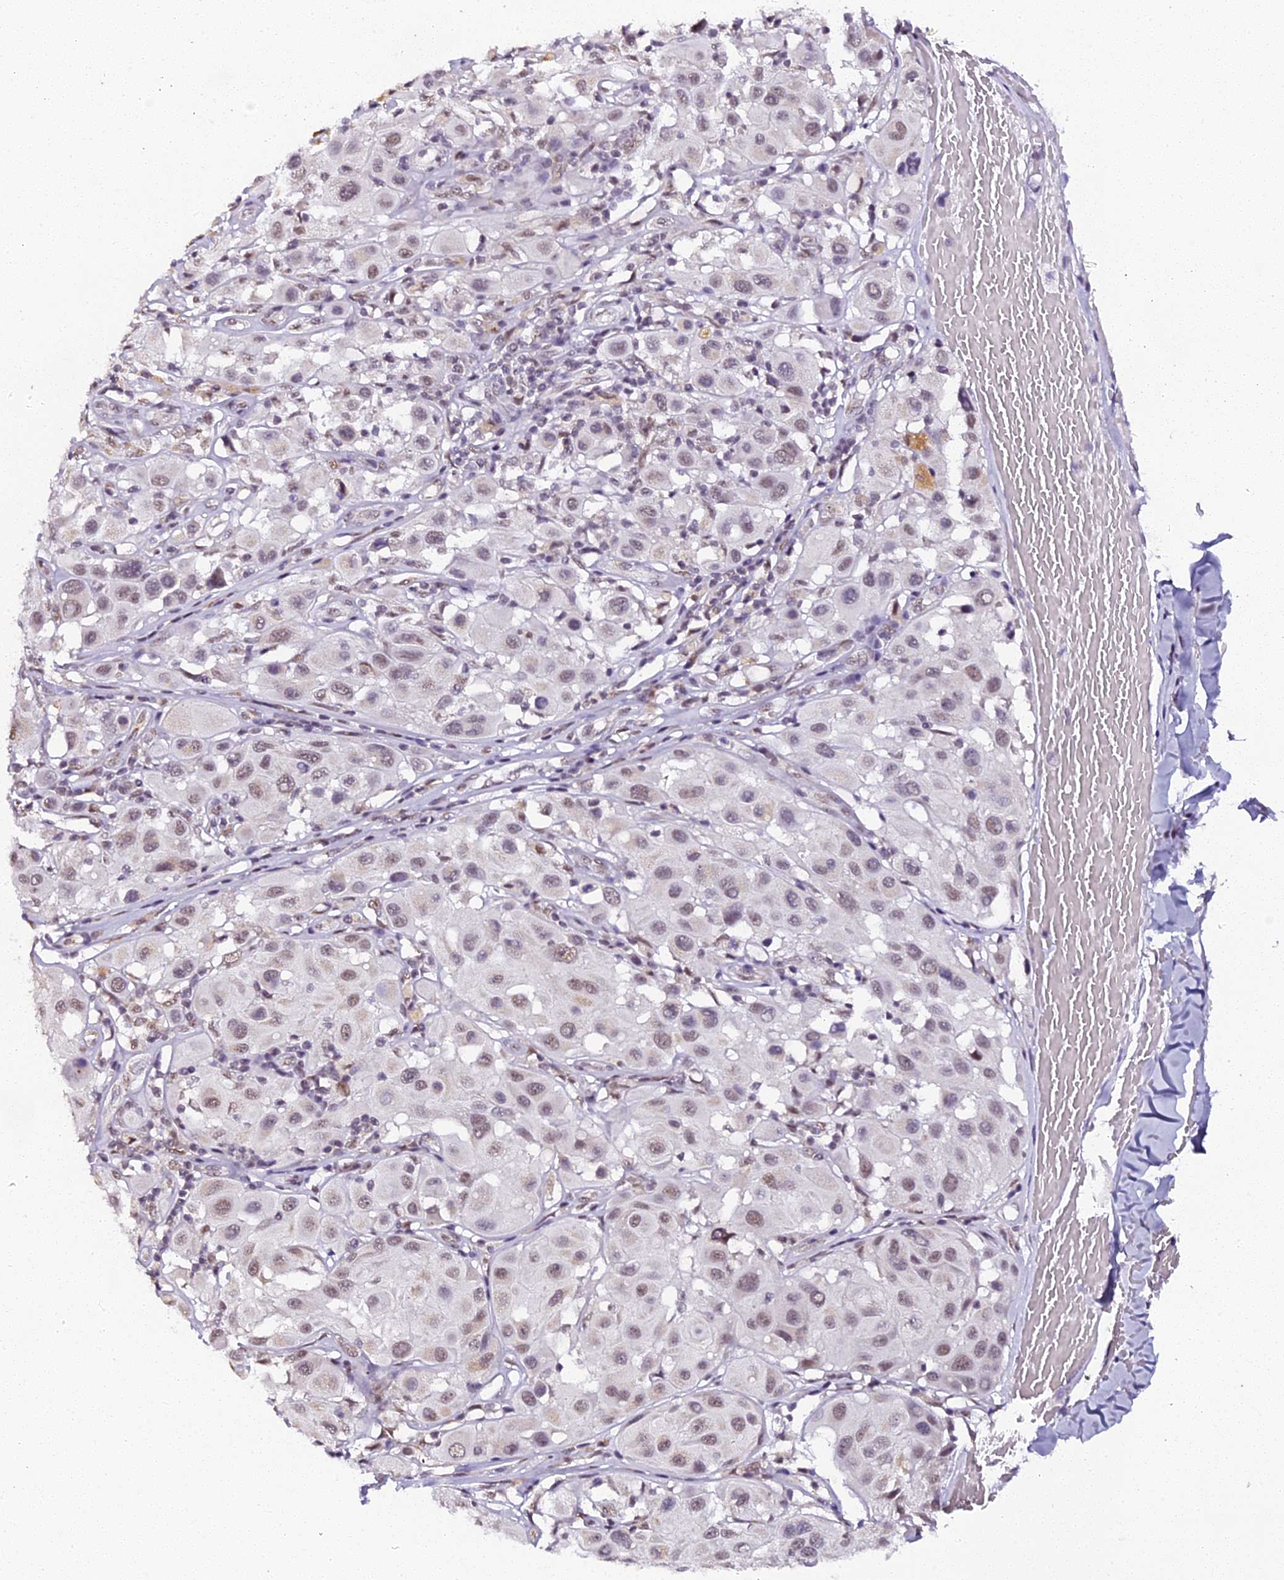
{"staining": {"intensity": "weak", "quantity": "25%-75%", "location": "nuclear"}, "tissue": "melanoma", "cell_type": "Tumor cells", "image_type": "cancer", "snomed": [{"axis": "morphology", "description": "Malignant melanoma, Metastatic site"}, {"axis": "topography", "description": "Skin"}], "caption": "The image demonstrates immunohistochemical staining of melanoma. There is weak nuclear positivity is seen in approximately 25%-75% of tumor cells. (brown staining indicates protein expression, while blue staining denotes nuclei).", "gene": "NCBP1", "patient": {"sex": "male", "age": 41}}